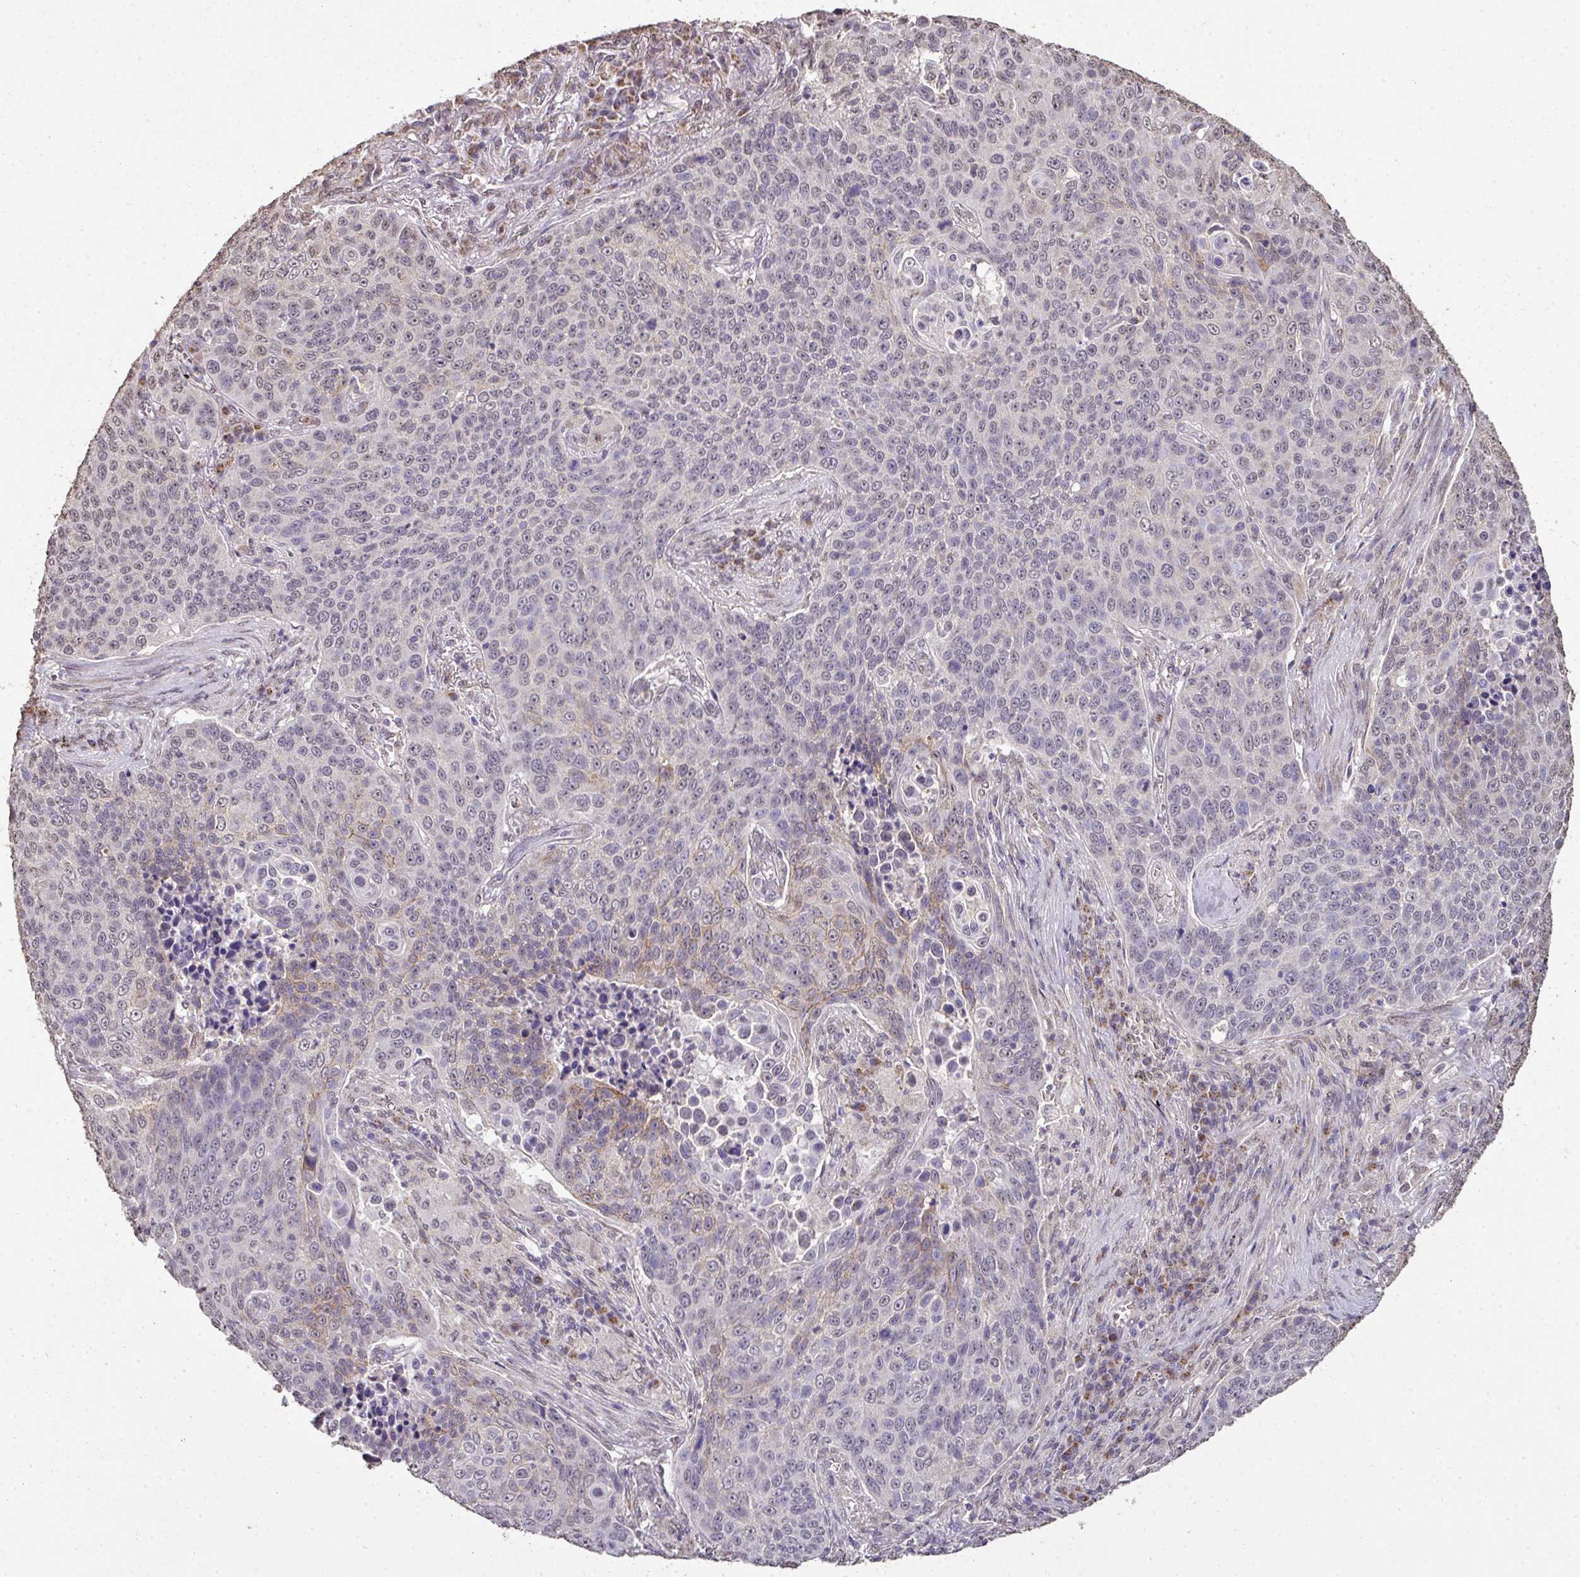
{"staining": {"intensity": "weak", "quantity": "<25%", "location": "cytoplasmic/membranous"}, "tissue": "lung cancer", "cell_type": "Tumor cells", "image_type": "cancer", "snomed": [{"axis": "morphology", "description": "Squamous cell carcinoma, NOS"}, {"axis": "topography", "description": "Lung"}], "caption": "Protein analysis of lung cancer (squamous cell carcinoma) demonstrates no significant expression in tumor cells.", "gene": "JPH2", "patient": {"sex": "male", "age": 78}}